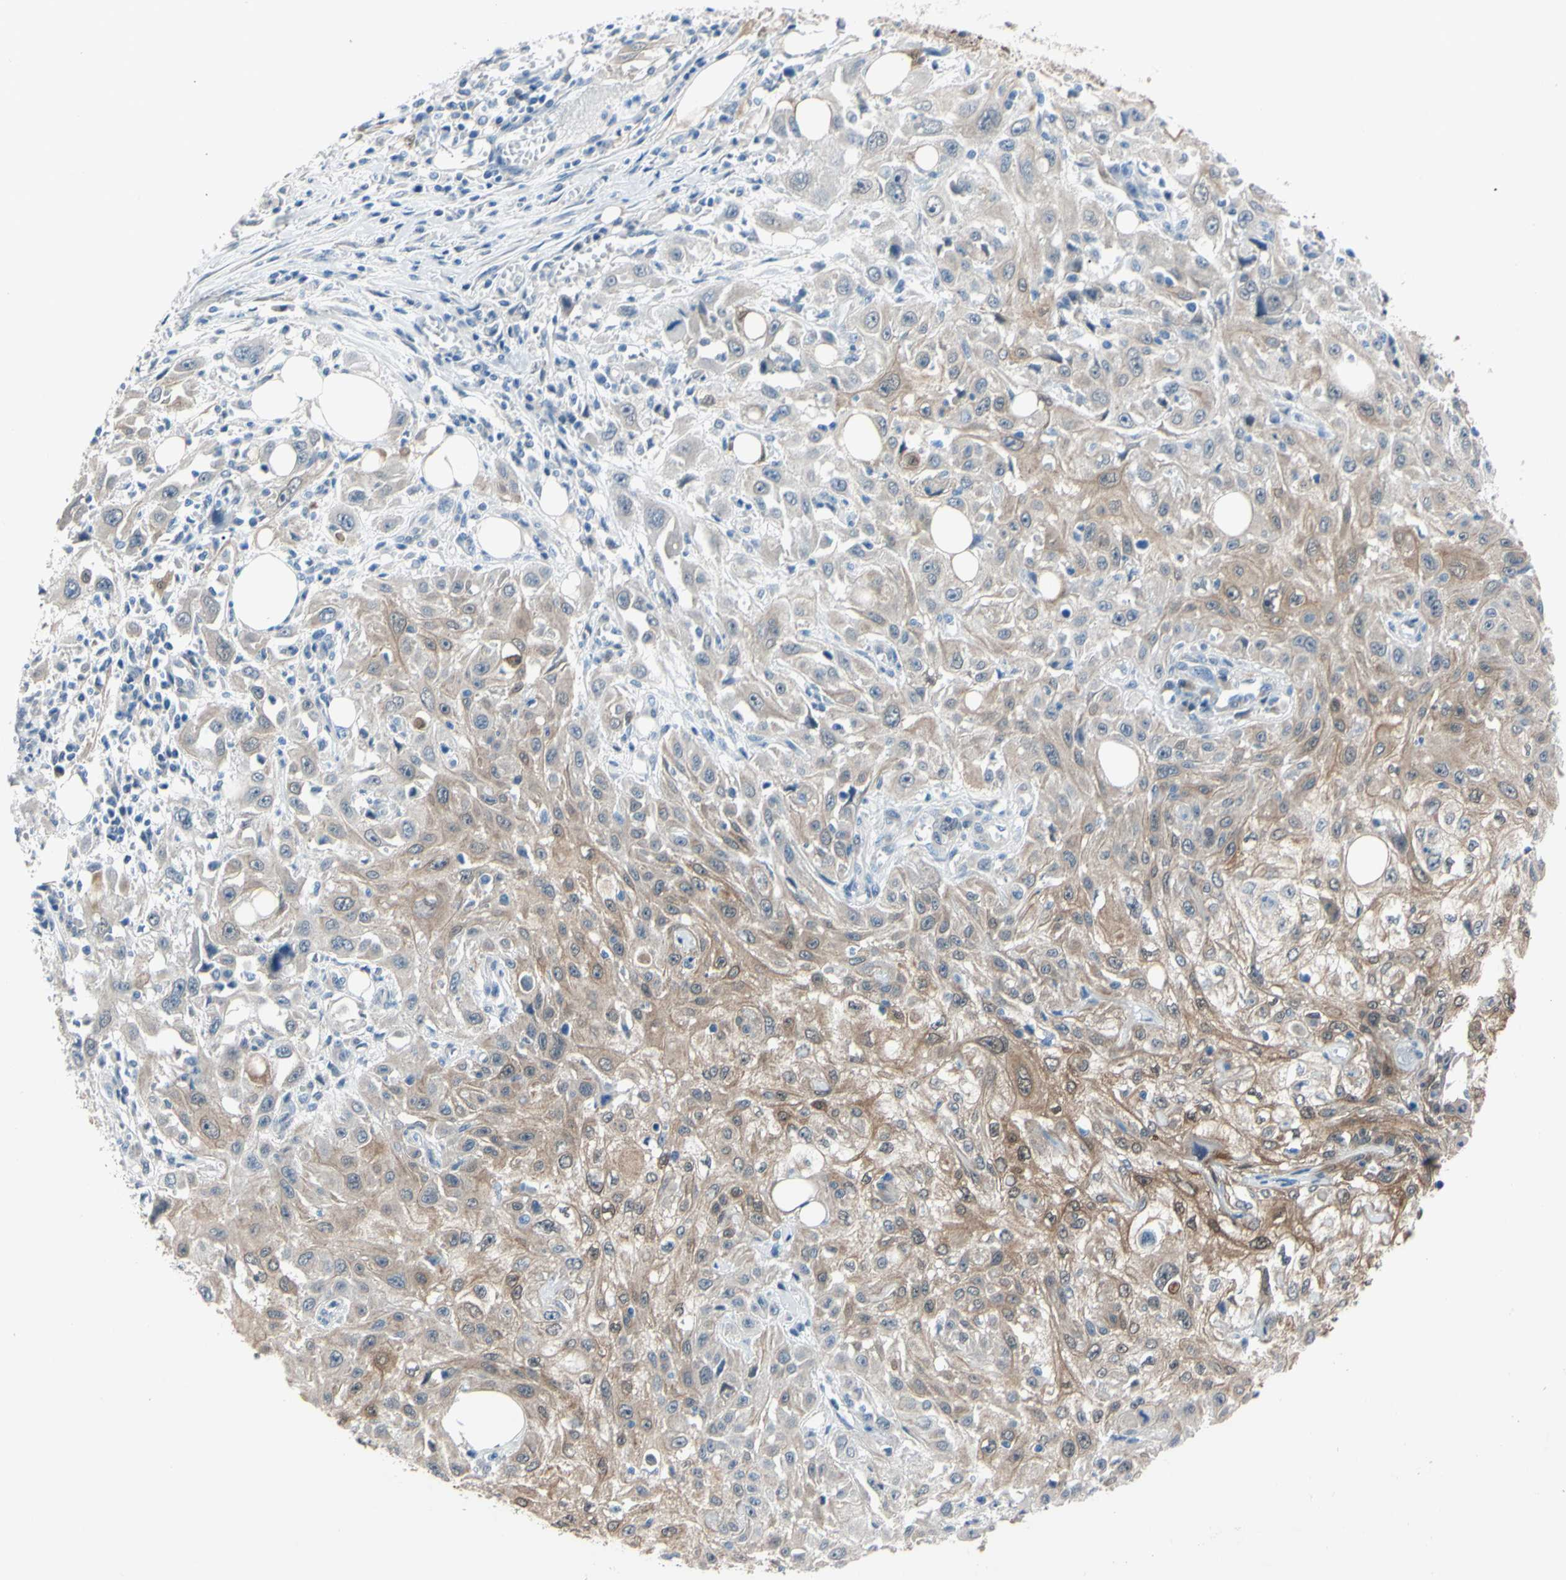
{"staining": {"intensity": "moderate", "quantity": "25%-75%", "location": "cytoplasmic/membranous"}, "tissue": "skin cancer", "cell_type": "Tumor cells", "image_type": "cancer", "snomed": [{"axis": "morphology", "description": "Squamous cell carcinoma, NOS"}, {"axis": "topography", "description": "Skin"}], "caption": "Brown immunohistochemical staining in human skin cancer reveals moderate cytoplasmic/membranous staining in approximately 25%-75% of tumor cells. (Brightfield microscopy of DAB IHC at high magnification).", "gene": "NOL3", "patient": {"sex": "male", "age": 75}}